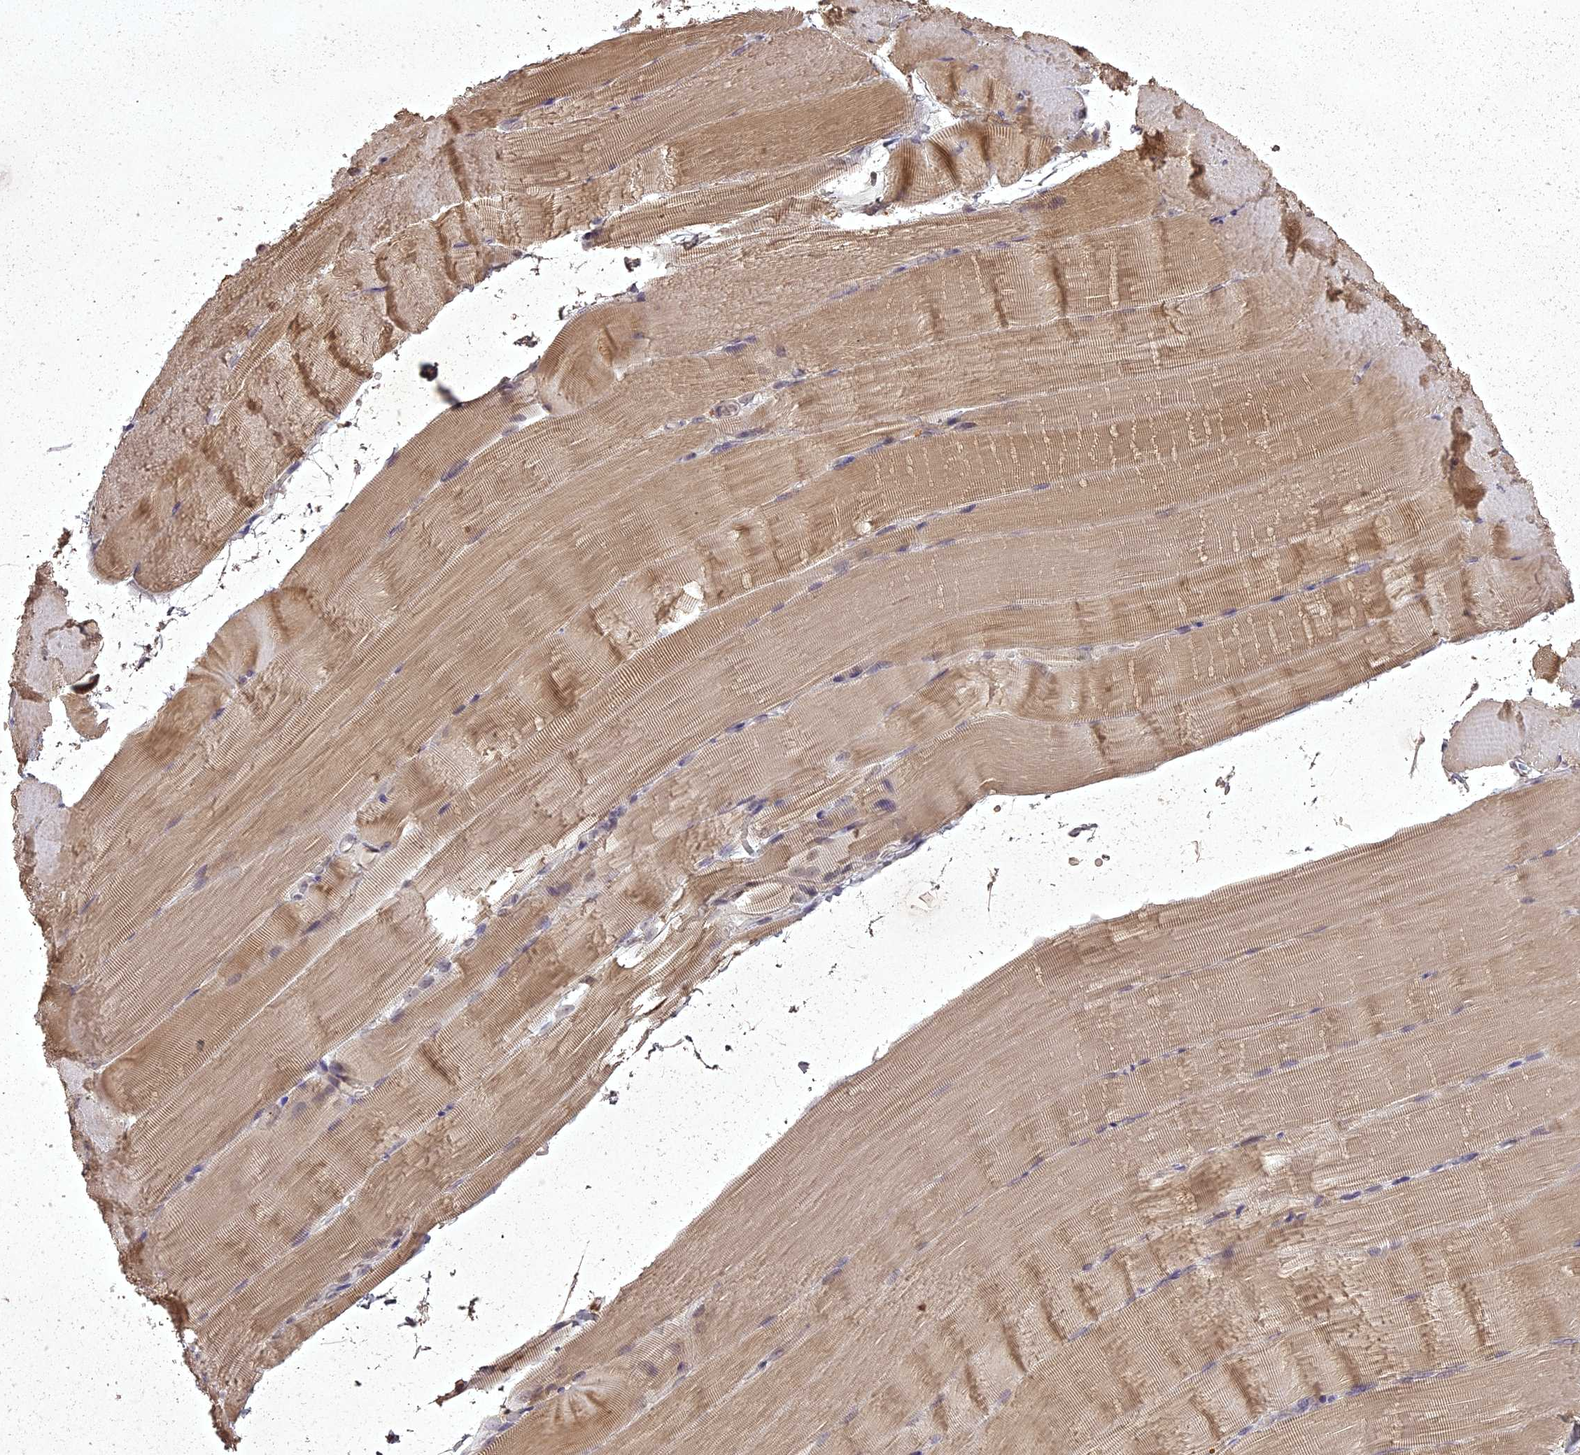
{"staining": {"intensity": "moderate", "quantity": ">75%", "location": "cytoplasmic/membranous"}, "tissue": "skeletal muscle", "cell_type": "Myocytes", "image_type": "normal", "snomed": [{"axis": "morphology", "description": "Normal tissue, NOS"}, {"axis": "topography", "description": "Skeletal muscle"}, {"axis": "topography", "description": "Parathyroid gland"}], "caption": "A micrograph of human skeletal muscle stained for a protein shows moderate cytoplasmic/membranous brown staining in myocytes. The staining was performed using DAB (3,3'-diaminobenzidine), with brown indicating positive protein expression. Nuclei are stained blue with hematoxylin.", "gene": "ING5", "patient": {"sex": "female", "age": 37}}